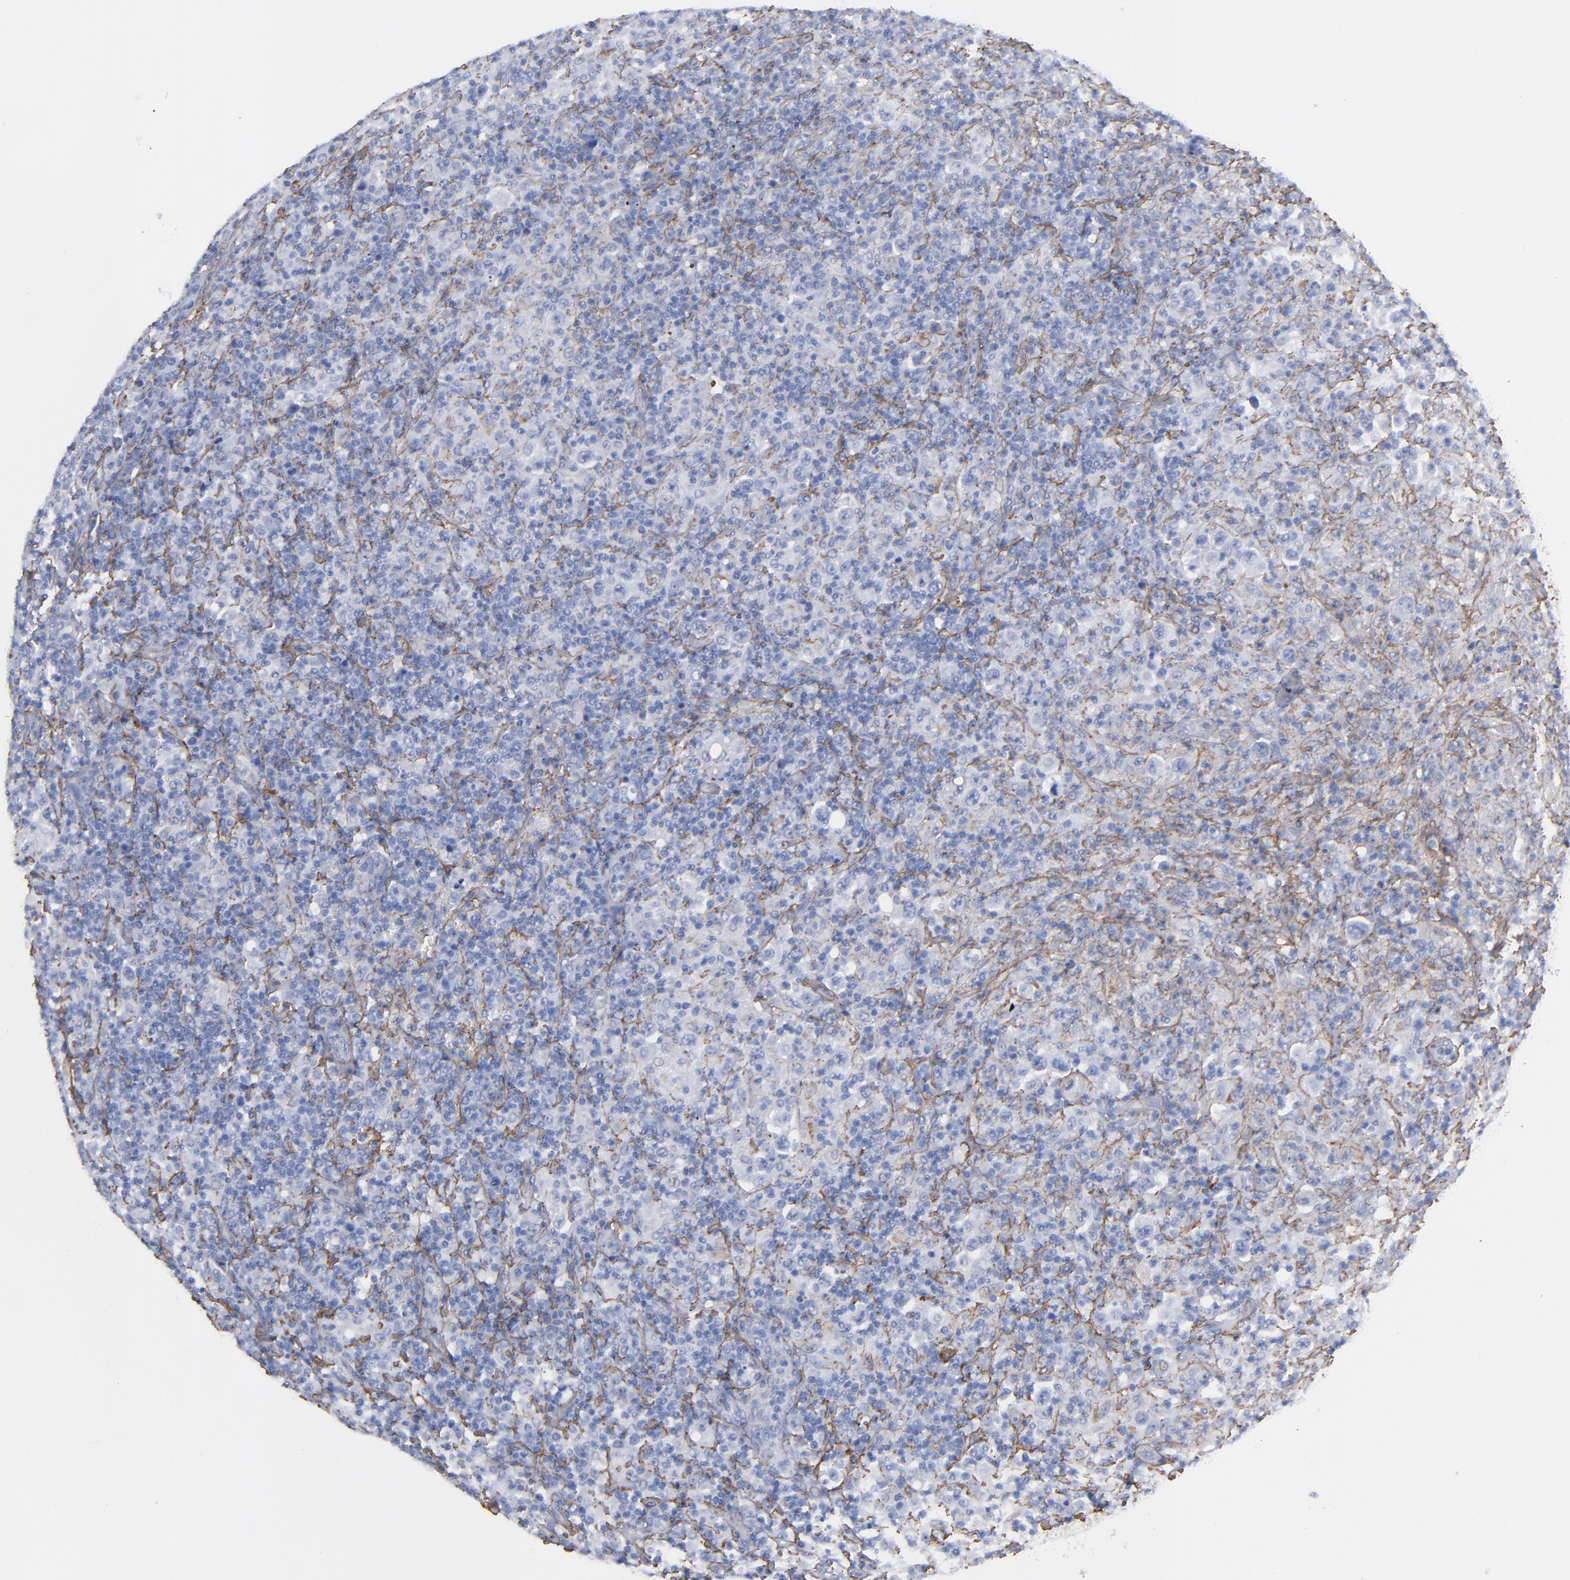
{"staining": {"intensity": "negative", "quantity": "none", "location": "none"}, "tissue": "lymphoma", "cell_type": "Tumor cells", "image_type": "cancer", "snomed": [{"axis": "morphology", "description": "Hodgkin's disease, NOS"}, {"axis": "topography", "description": "Lymph node"}], "caption": "This image is of Hodgkin's disease stained with immunohistochemistry to label a protein in brown with the nuclei are counter-stained blue. There is no staining in tumor cells.", "gene": "EMILIN1", "patient": {"sex": "male", "age": 65}}